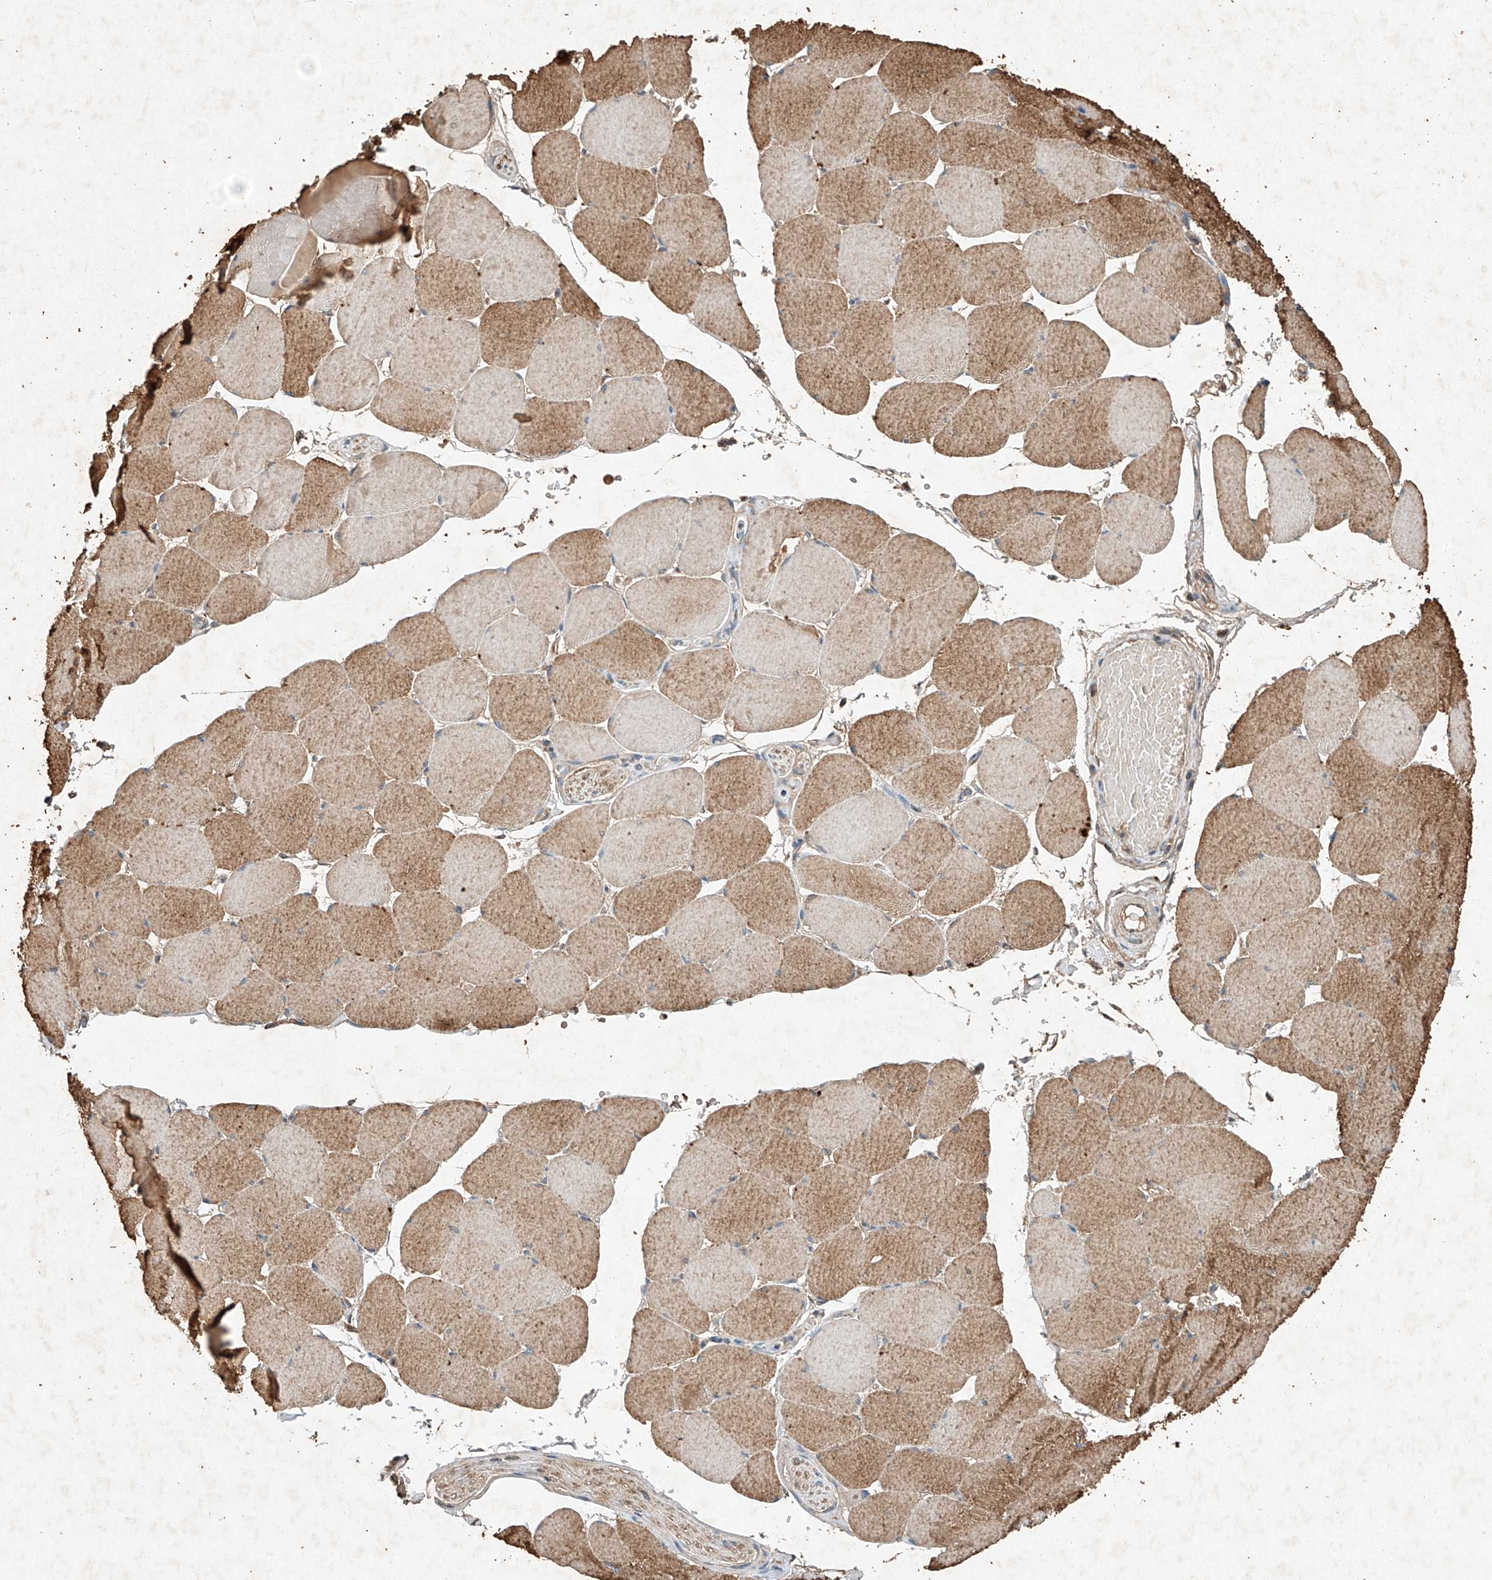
{"staining": {"intensity": "moderate", "quantity": "25%-75%", "location": "cytoplasmic/membranous"}, "tissue": "skeletal muscle", "cell_type": "Myocytes", "image_type": "normal", "snomed": [{"axis": "morphology", "description": "Normal tissue, NOS"}, {"axis": "topography", "description": "Skeletal muscle"}, {"axis": "topography", "description": "Head-Neck"}], "caption": "Protein expression analysis of benign human skeletal muscle reveals moderate cytoplasmic/membranous staining in approximately 25%-75% of myocytes. (DAB IHC, brown staining for protein, blue staining for nuclei).", "gene": "STK3", "patient": {"sex": "male", "age": 66}}